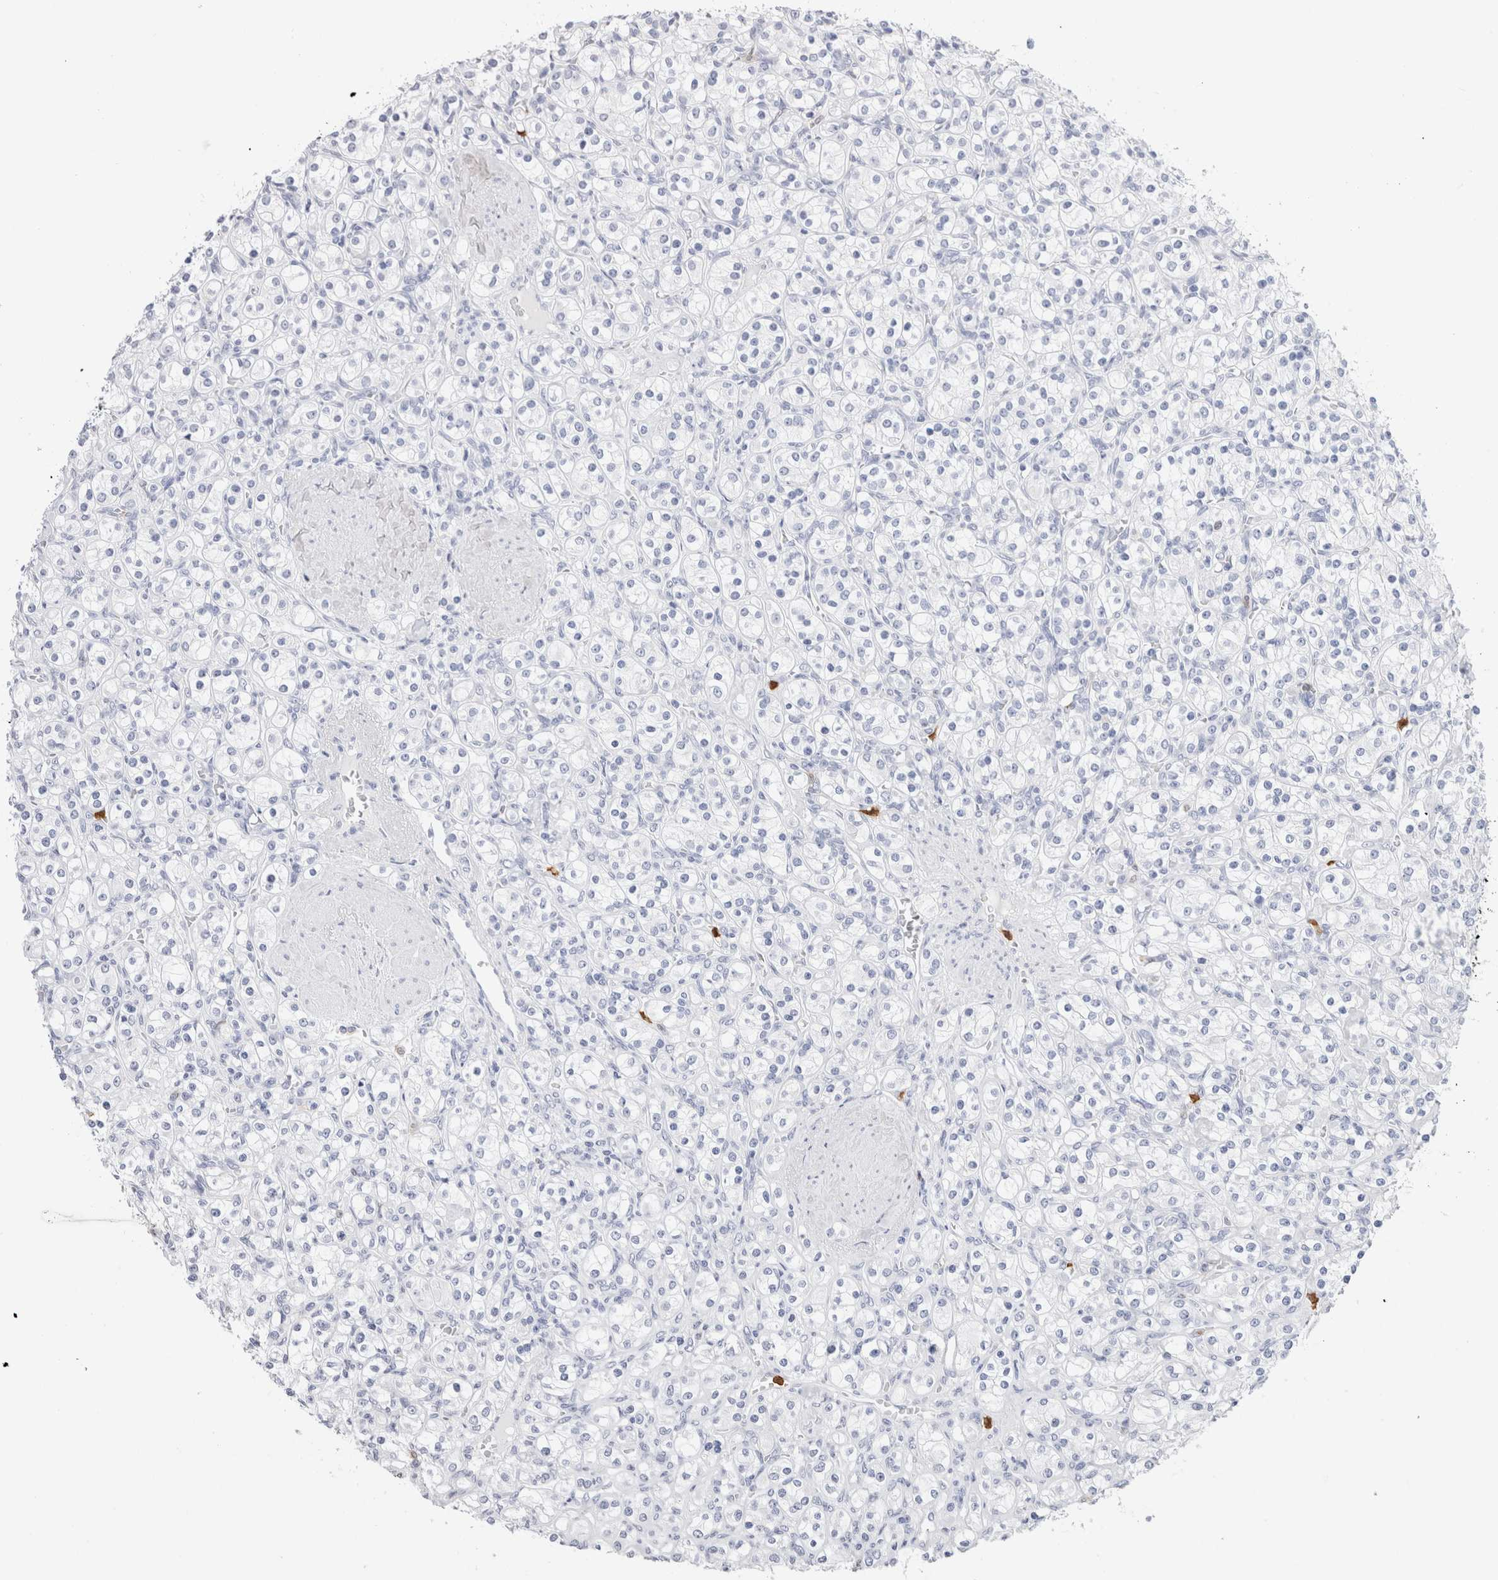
{"staining": {"intensity": "negative", "quantity": "none", "location": "none"}, "tissue": "renal cancer", "cell_type": "Tumor cells", "image_type": "cancer", "snomed": [{"axis": "morphology", "description": "Adenocarcinoma, NOS"}, {"axis": "topography", "description": "Kidney"}], "caption": "Protein analysis of renal cancer (adenocarcinoma) reveals no significant positivity in tumor cells.", "gene": "SLC10A5", "patient": {"sex": "male", "age": 77}}